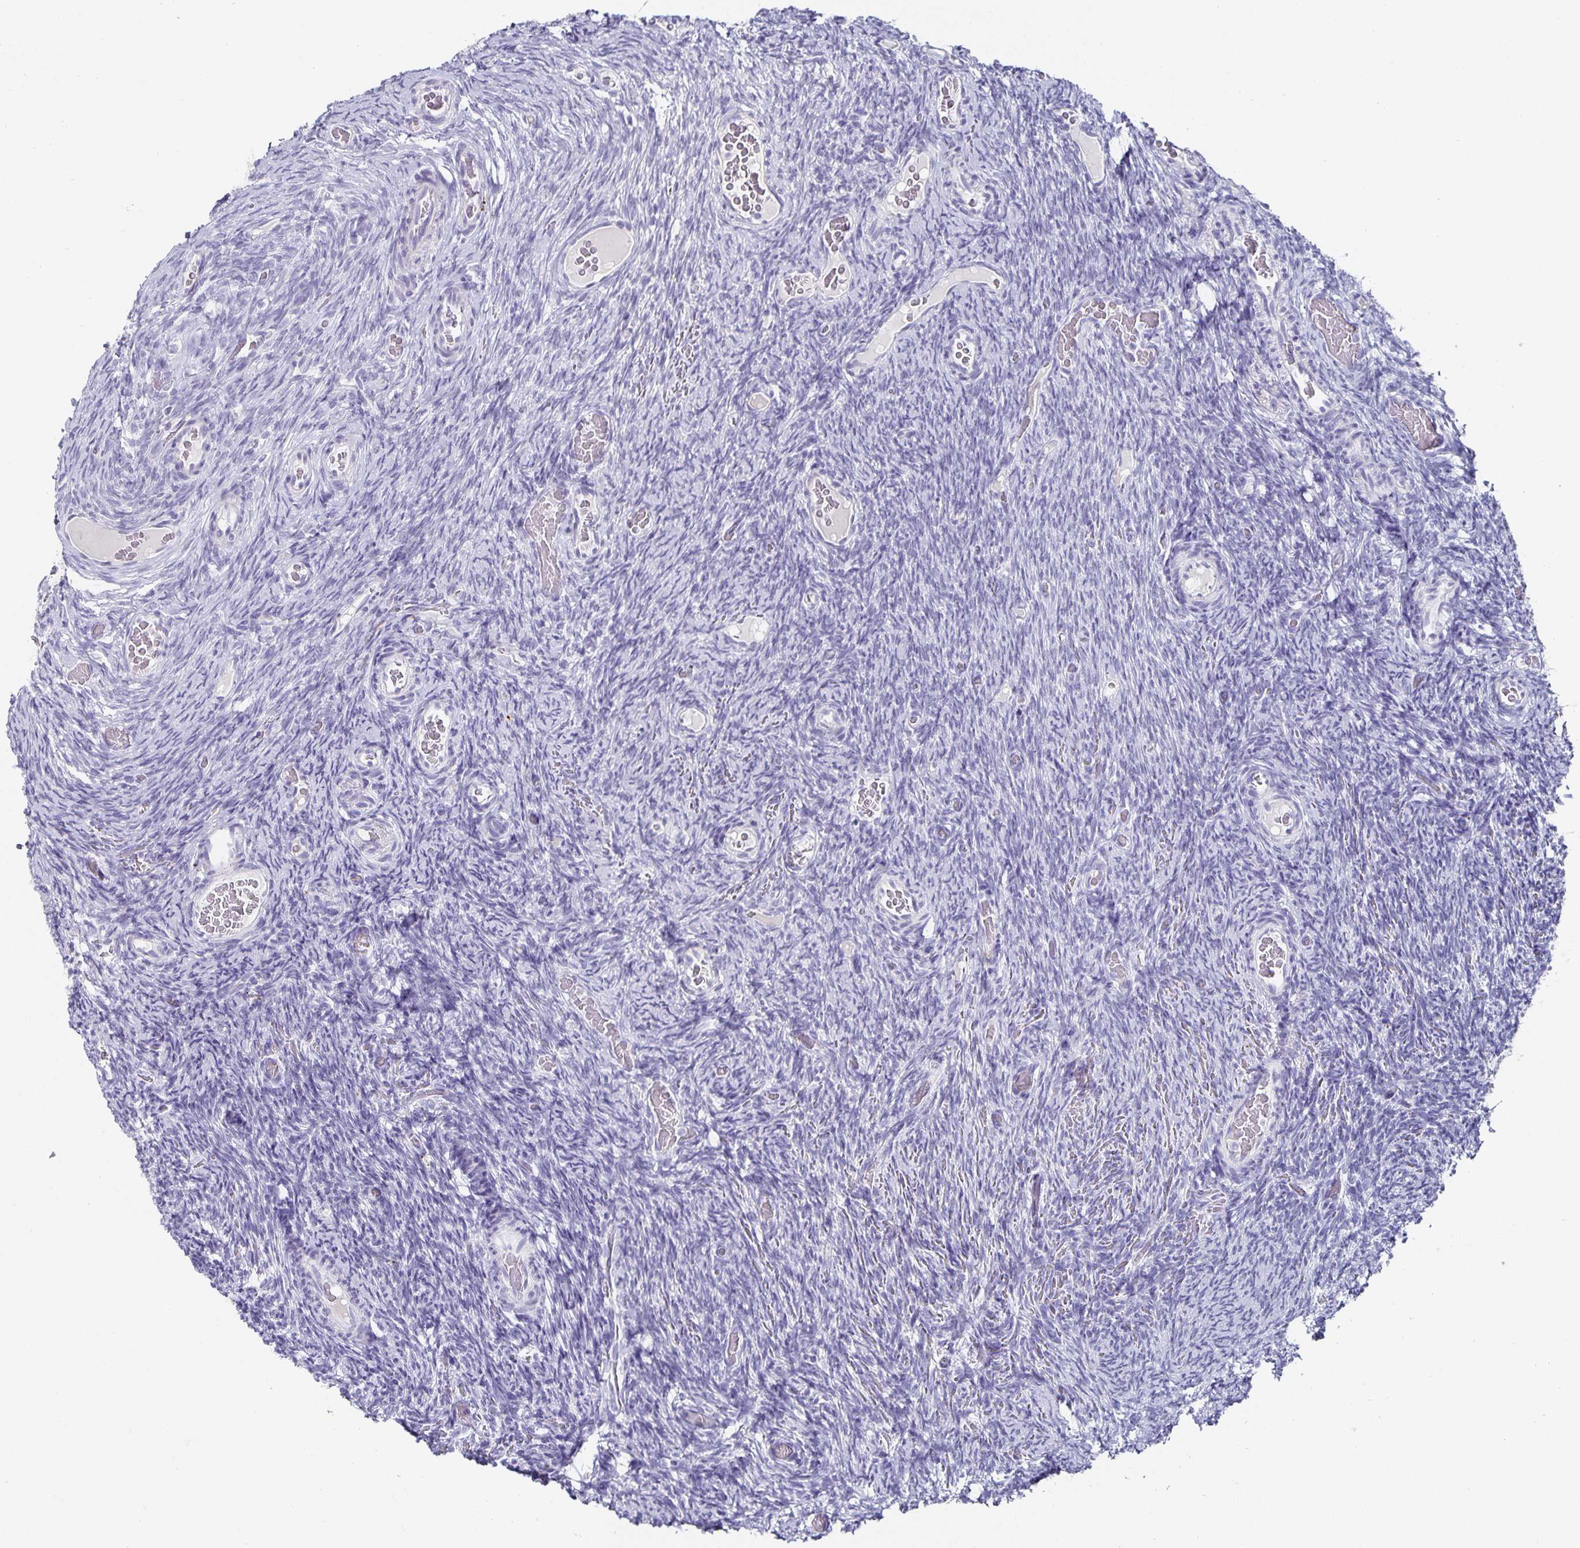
{"staining": {"intensity": "negative", "quantity": "none", "location": "none"}, "tissue": "ovary", "cell_type": "Ovarian stroma cells", "image_type": "normal", "snomed": [{"axis": "morphology", "description": "Normal tissue, NOS"}, {"axis": "topography", "description": "Ovary"}], "caption": "Ovarian stroma cells show no significant staining in normal ovary.", "gene": "CHGA", "patient": {"sex": "female", "age": 34}}